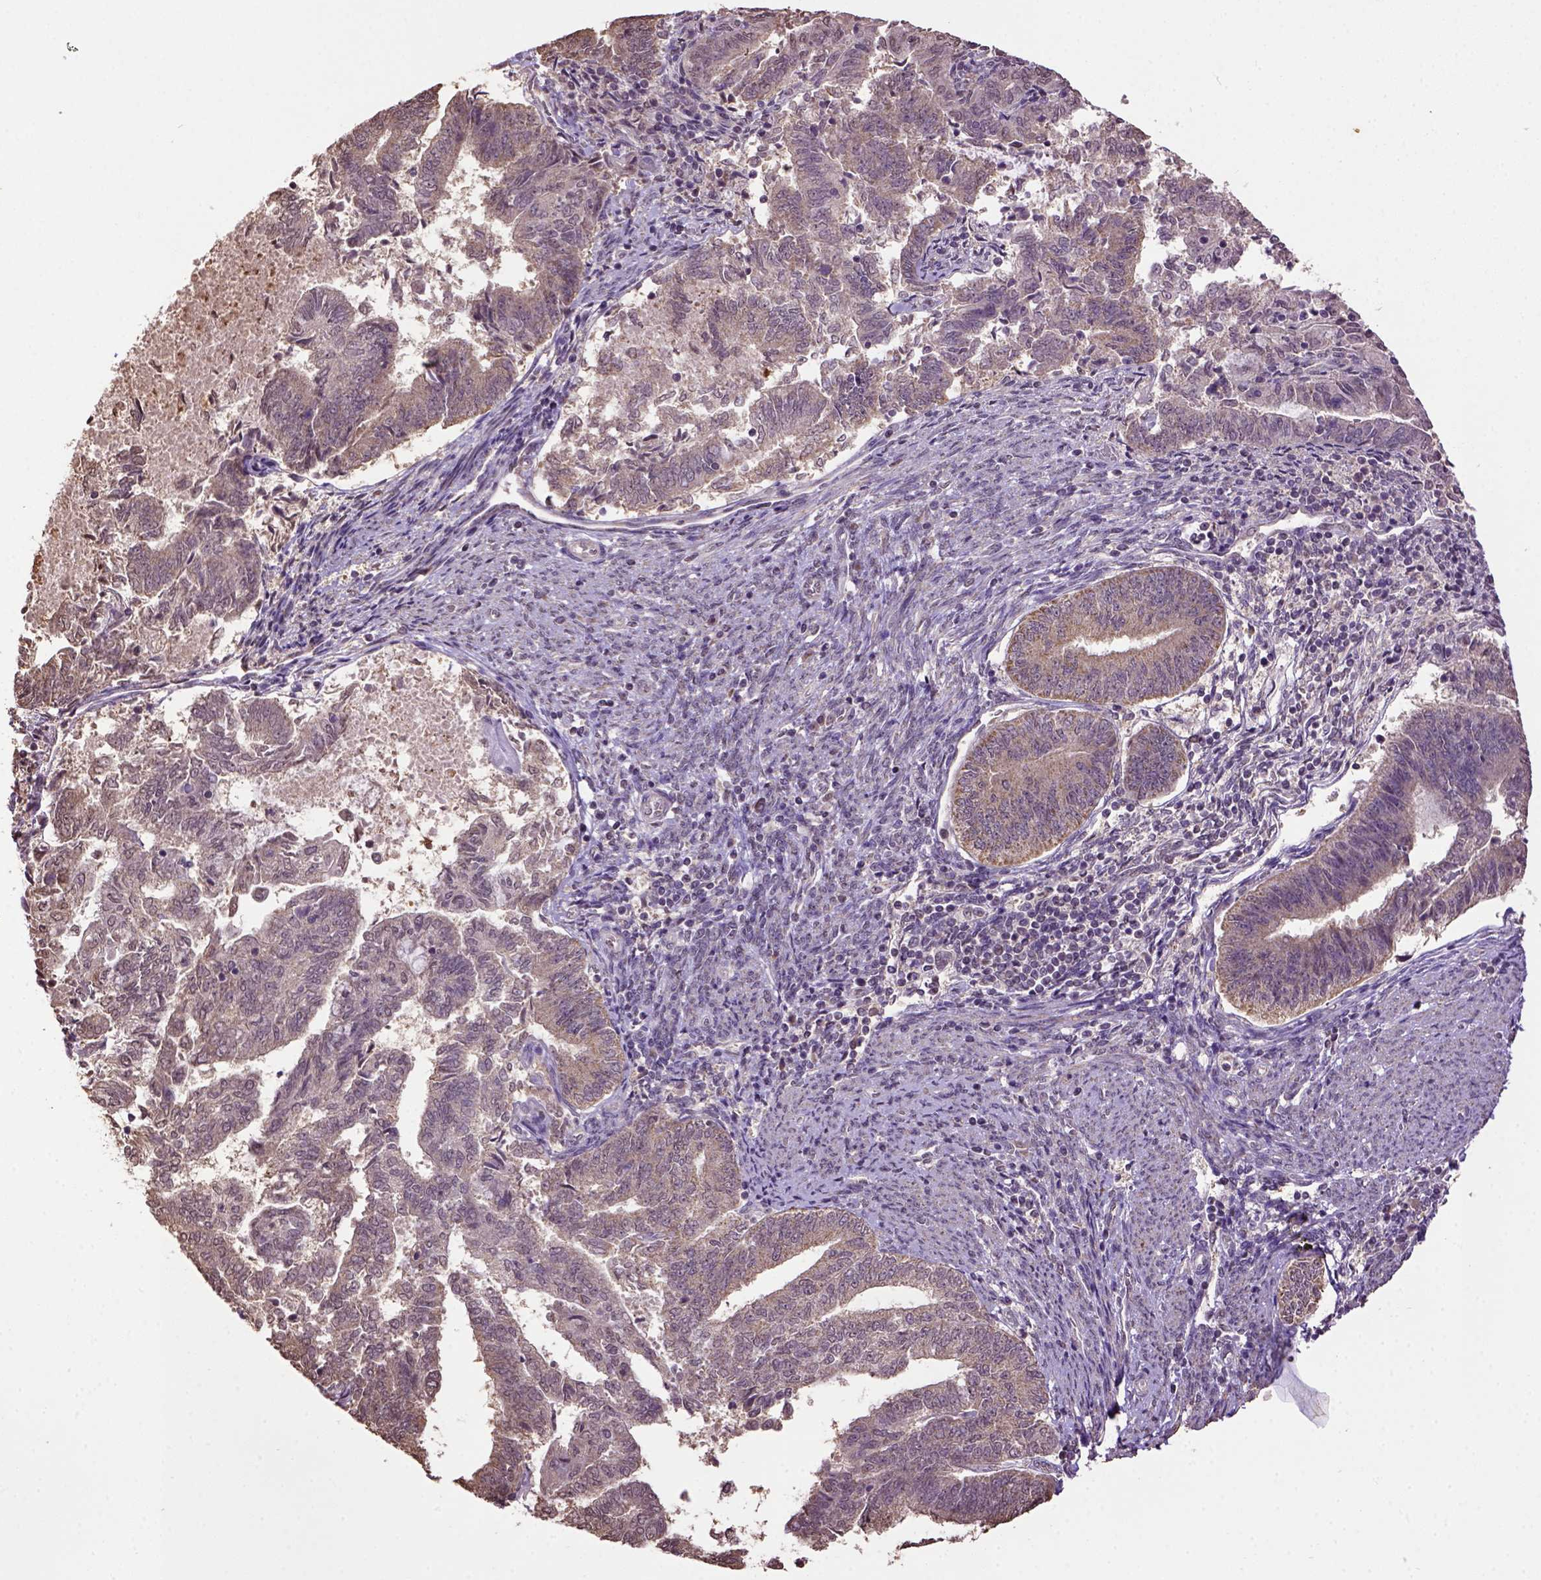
{"staining": {"intensity": "weak", "quantity": "25%-75%", "location": "cytoplasmic/membranous"}, "tissue": "endometrial cancer", "cell_type": "Tumor cells", "image_type": "cancer", "snomed": [{"axis": "morphology", "description": "Adenocarcinoma, NOS"}, {"axis": "topography", "description": "Endometrium"}], "caption": "Human endometrial cancer (adenocarcinoma) stained for a protein (brown) reveals weak cytoplasmic/membranous positive staining in approximately 25%-75% of tumor cells.", "gene": "WDR17", "patient": {"sex": "female", "age": 65}}